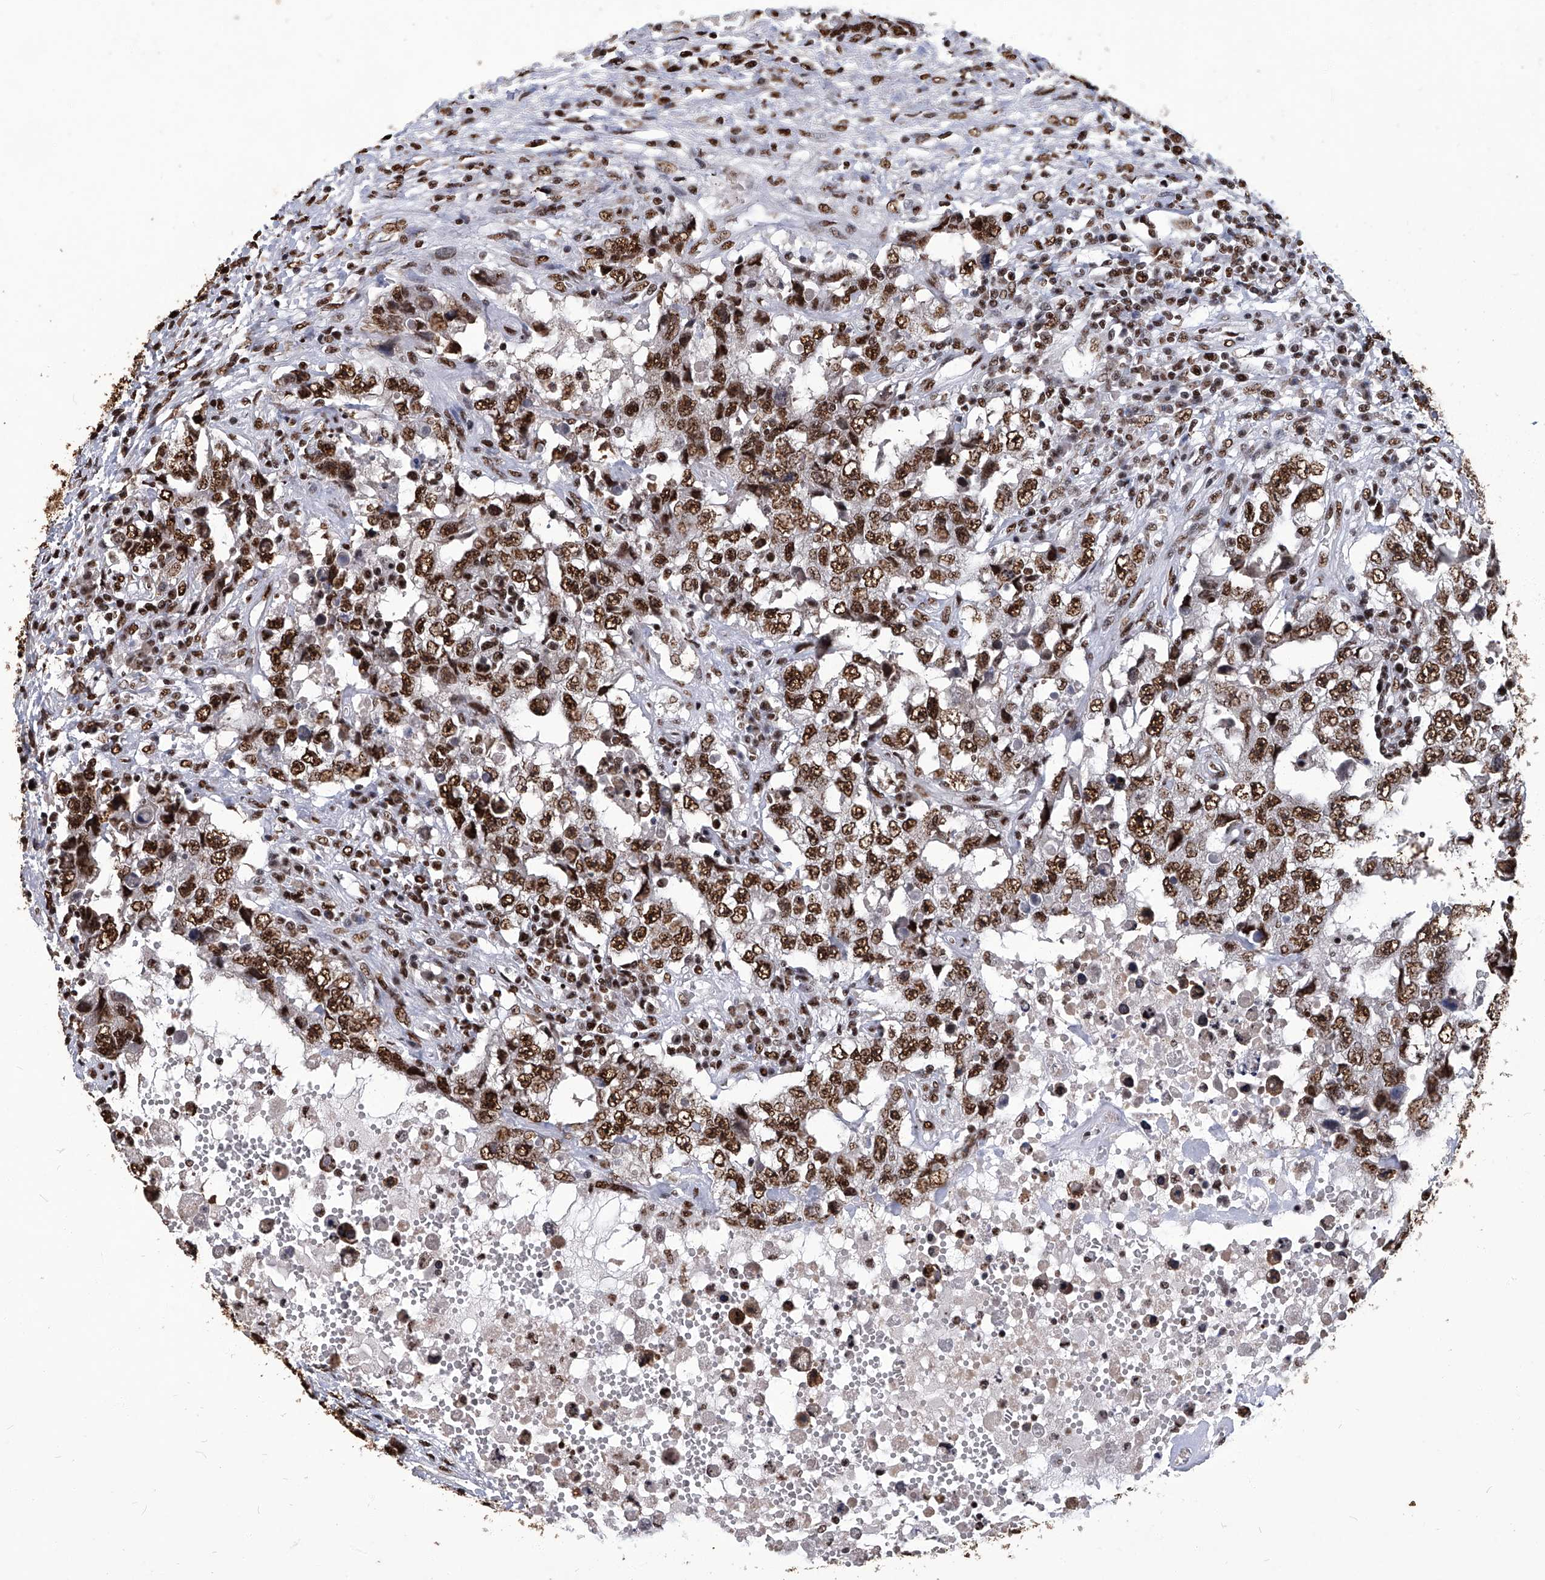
{"staining": {"intensity": "strong", "quantity": ">75%", "location": "nuclear"}, "tissue": "testis cancer", "cell_type": "Tumor cells", "image_type": "cancer", "snomed": [{"axis": "morphology", "description": "Carcinoma, Embryonal, NOS"}, {"axis": "topography", "description": "Testis"}], "caption": "A brown stain highlights strong nuclear positivity of a protein in human testis cancer tumor cells.", "gene": "HBP1", "patient": {"sex": "male", "age": 26}}